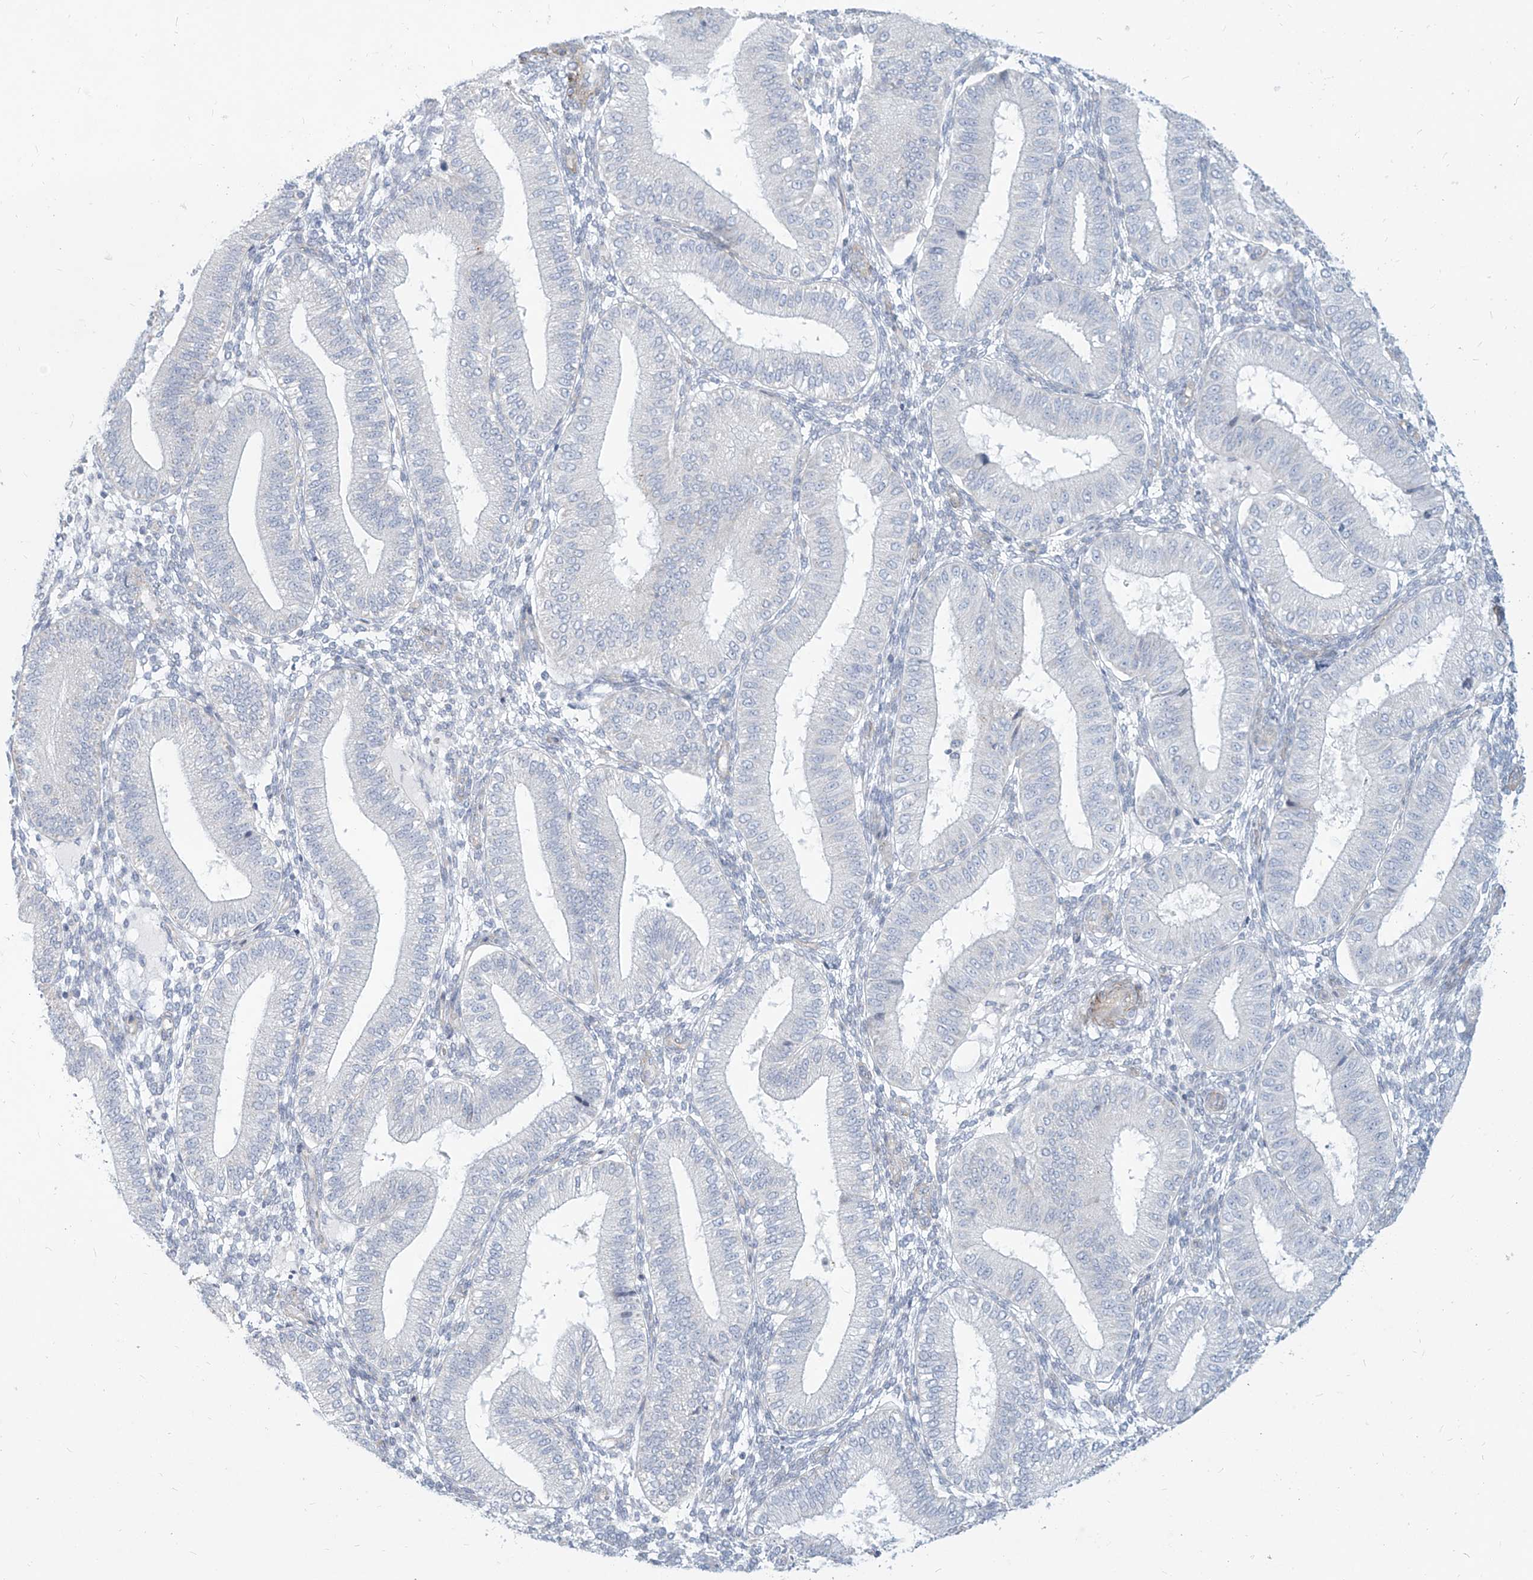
{"staining": {"intensity": "negative", "quantity": "none", "location": "none"}, "tissue": "endometrium", "cell_type": "Cells in endometrial stroma", "image_type": "normal", "snomed": [{"axis": "morphology", "description": "Normal tissue, NOS"}, {"axis": "topography", "description": "Endometrium"}], "caption": "High magnification brightfield microscopy of normal endometrium stained with DAB (brown) and counterstained with hematoxylin (blue): cells in endometrial stroma show no significant positivity.", "gene": "ITPKB", "patient": {"sex": "female", "age": 39}}